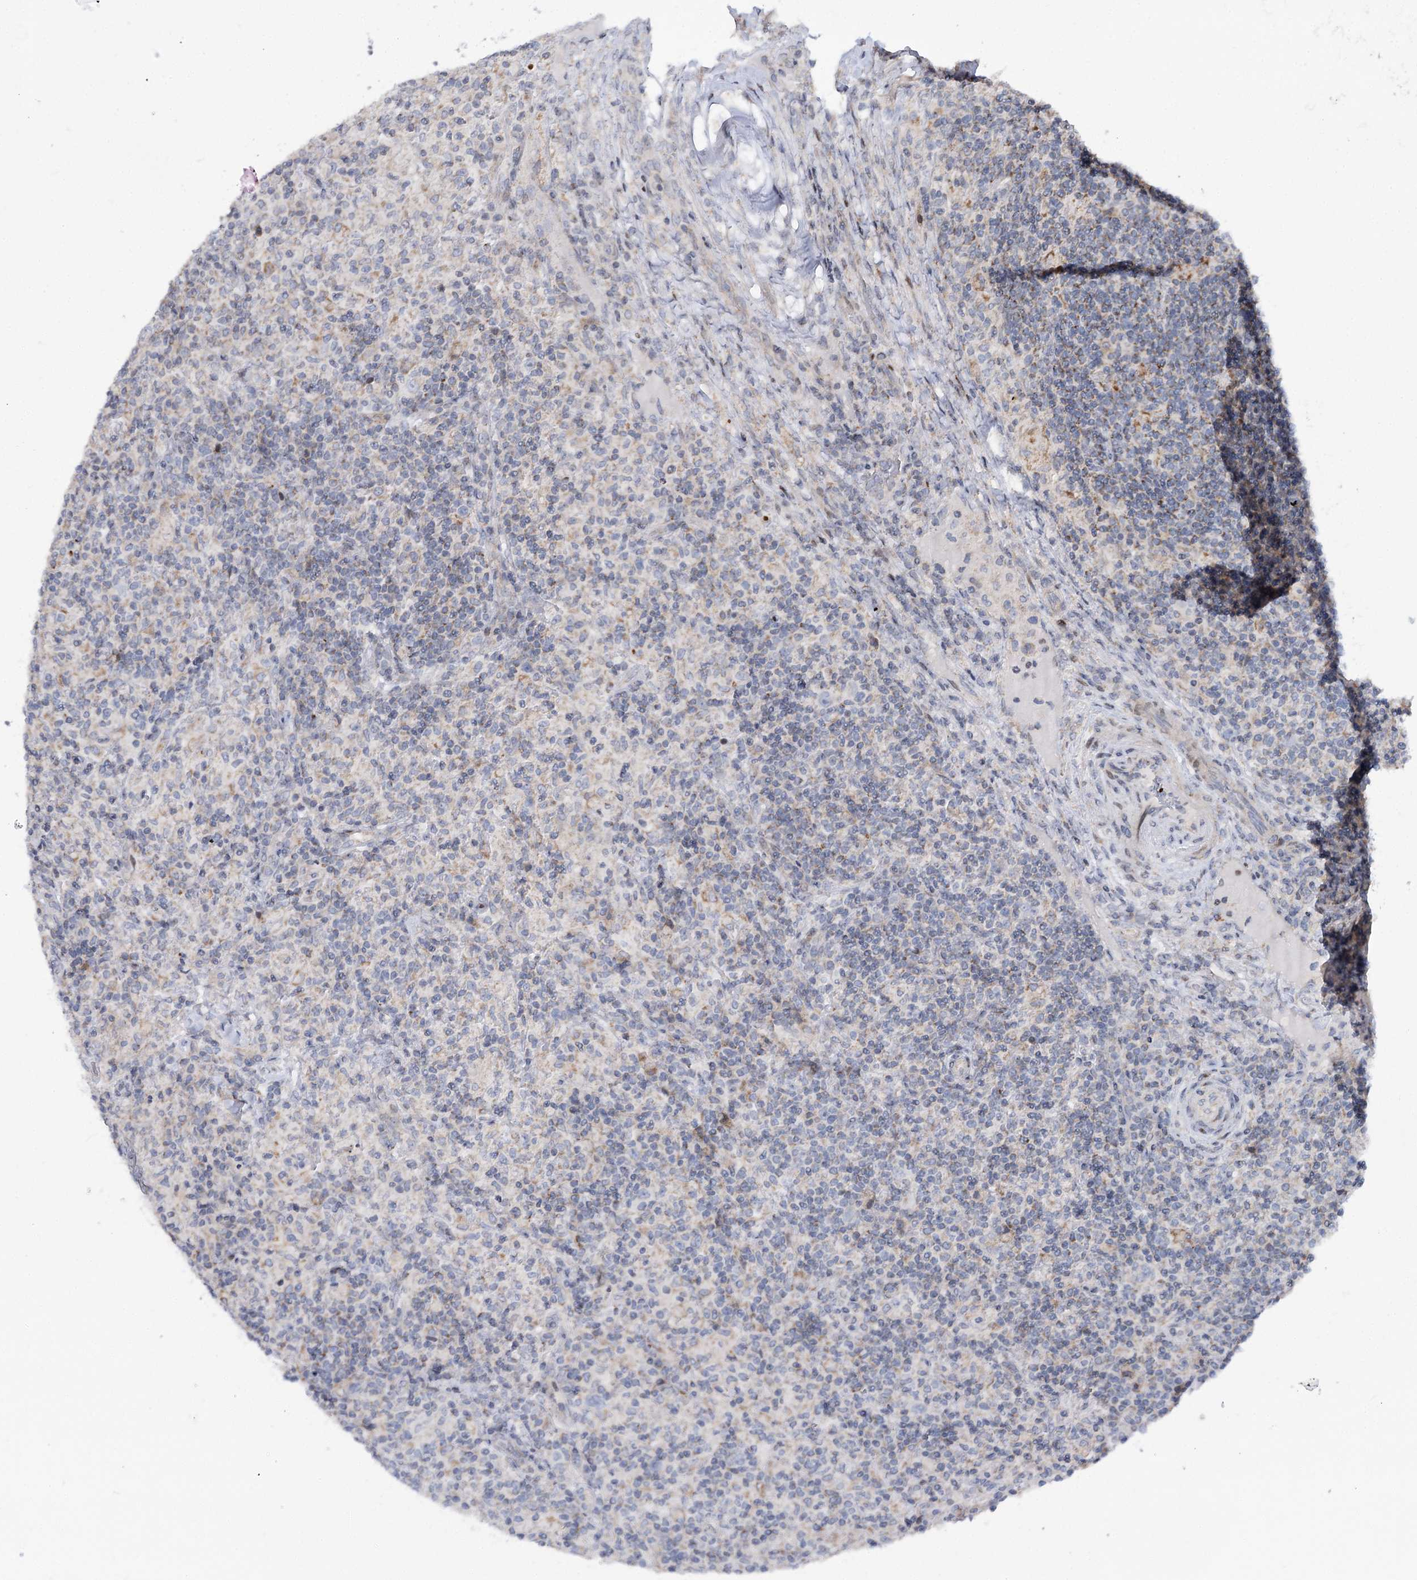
{"staining": {"intensity": "negative", "quantity": "none", "location": "none"}, "tissue": "lymphoma", "cell_type": "Tumor cells", "image_type": "cancer", "snomed": [{"axis": "morphology", "description": "Hodgkin's disease, NOS"}, {"axis": "topography", "description": "Lymph node"}], "caption": "The micrograph demonstrates no significant positivity in tumor cells of Hodgkin's disease. (Brightfield microscopy of DAB (3,3'-diaminobenzidine) IHC at high magnification).", "gene": "PTGR1", "patient": {"sex": "male", "age": 70}}